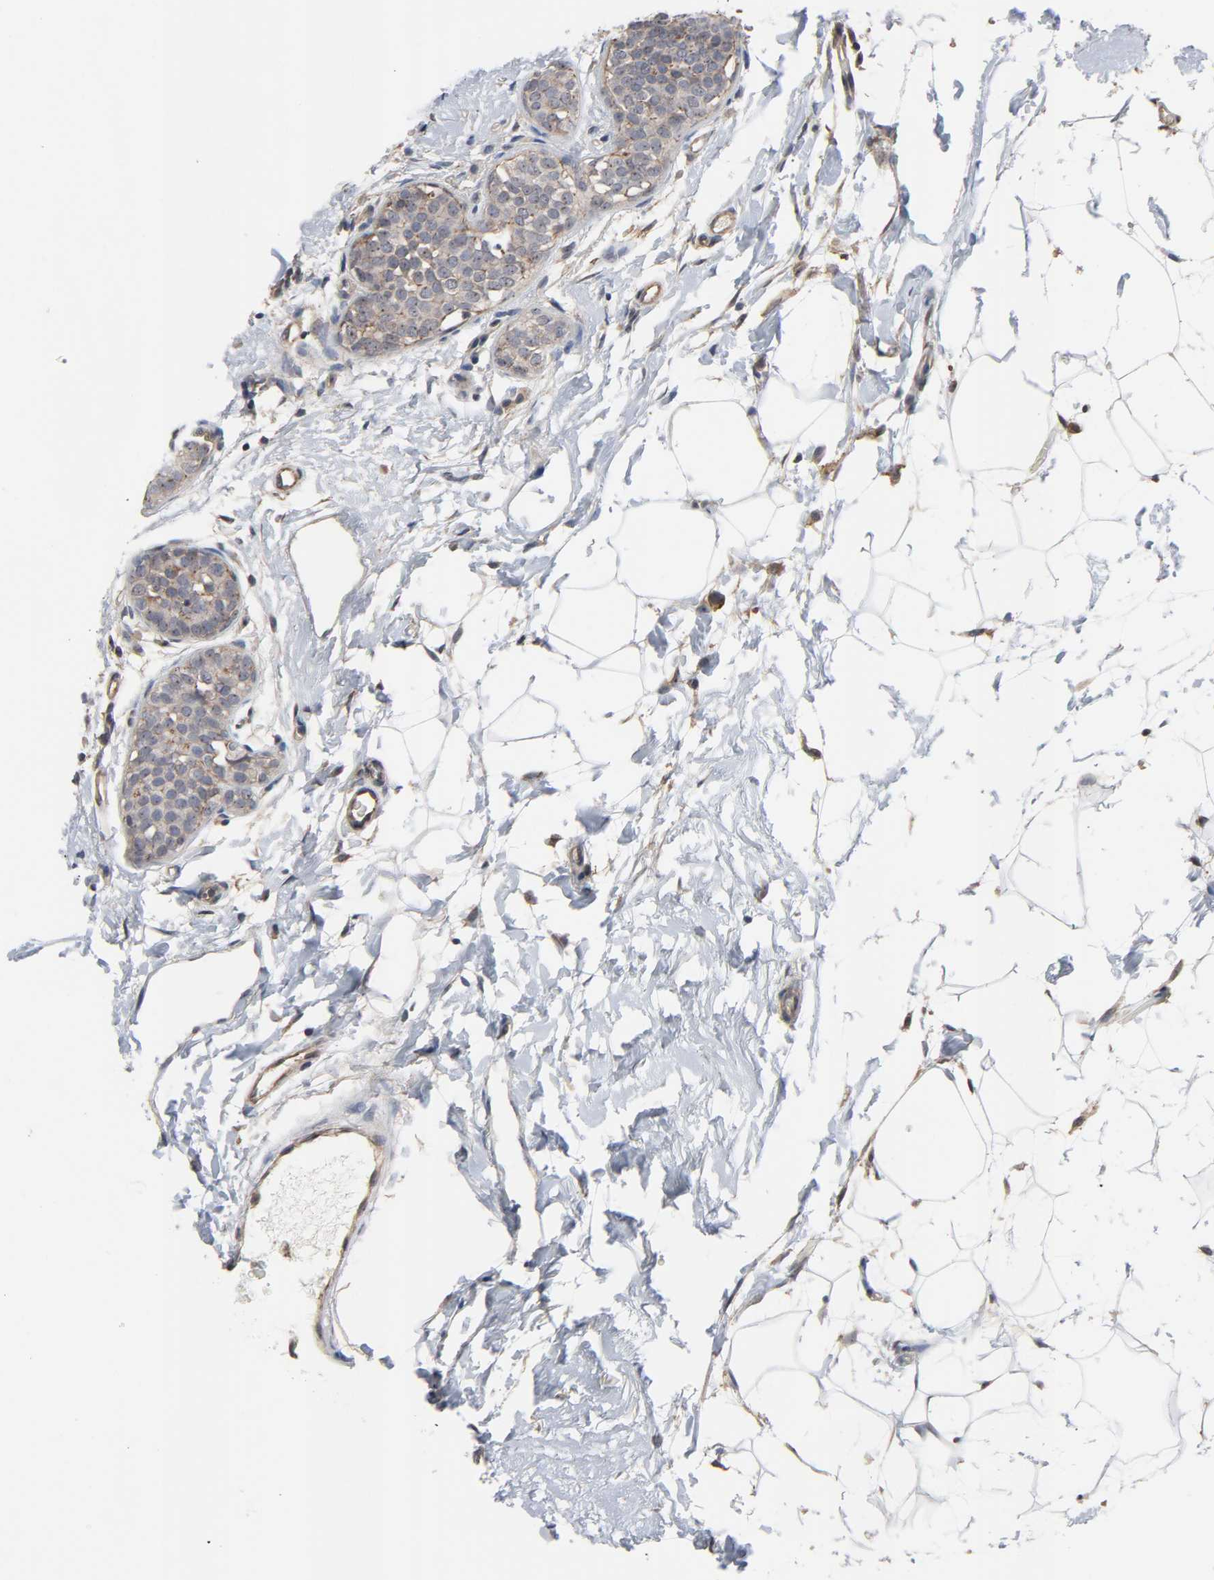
{"staining": {"intensity": "moderate", "quantity": ">75%", "location": "cytoplasmic/membranous,nuclear"}, "tissue": "breast cancer", "cell_type": "Tumor cells", "image_type": "cancer", "snomed": [{"axis": "morphology", "description": "Lobular carcinoma, in situ"}, {"axis": "morphology", "description": "Lobular carcinoma"}, {"axis": "topography", "description": "Breast"}], "caption": "Protein analysis of breast cancer (lobular carcinoma) tissue displays moderate cytoplasmic/membranous and nuclear expression in approximately >75% of tumor cells.", "gene": "DDX10", "patient": {"sex": "female", "age": 41}}